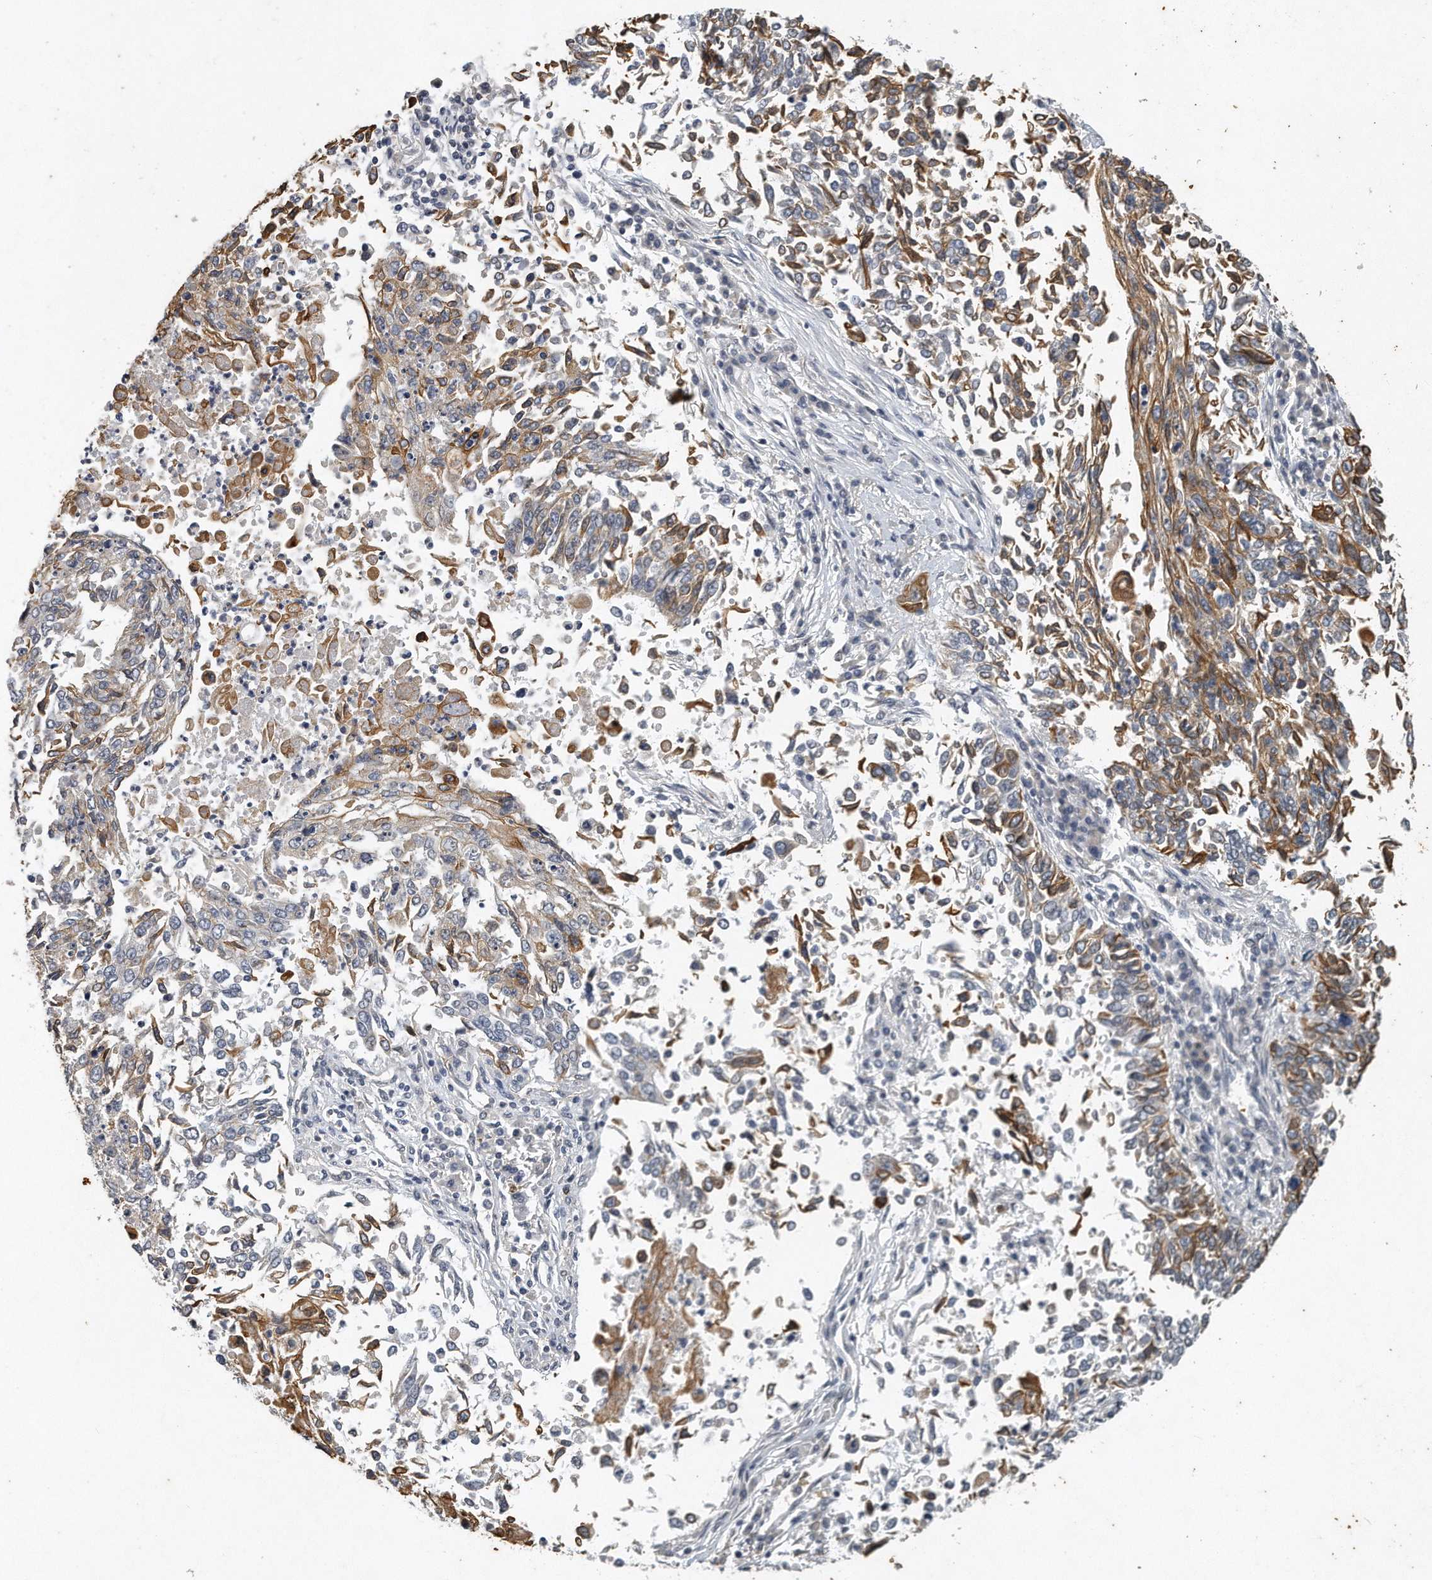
{"staining": {"intensity": "moderate", "quantity": "25%-75%", "location": "cytoplasmic/membranous"}, "tissue": "lung cancer", "cell_type": "Tumor cells", "image_type": "cancer", "snomed": [{"axis": "morphology", "description": "Normal tissue, NOS"}, {"axis": "morphology", "description": "Squamous cell carcinoma, NOS"}, {"axis": "topography", "description": "Cartilage tissue"}, {"axis": "topography", "description": "Bronchus"}, {"axis": "topography", "description": "Lung"}, {"axis": "topography", "description": "Peripheral nerve tissue"}], "caption": "Human lung squamous cell carcinoma stained with a brown dye demonstrates moderate cytoplasmic/membranous positive positivity in about 25%-75% of tumor cells.", "gene": "CAMK1", "patient": {"sex": "female", "age": 49}}